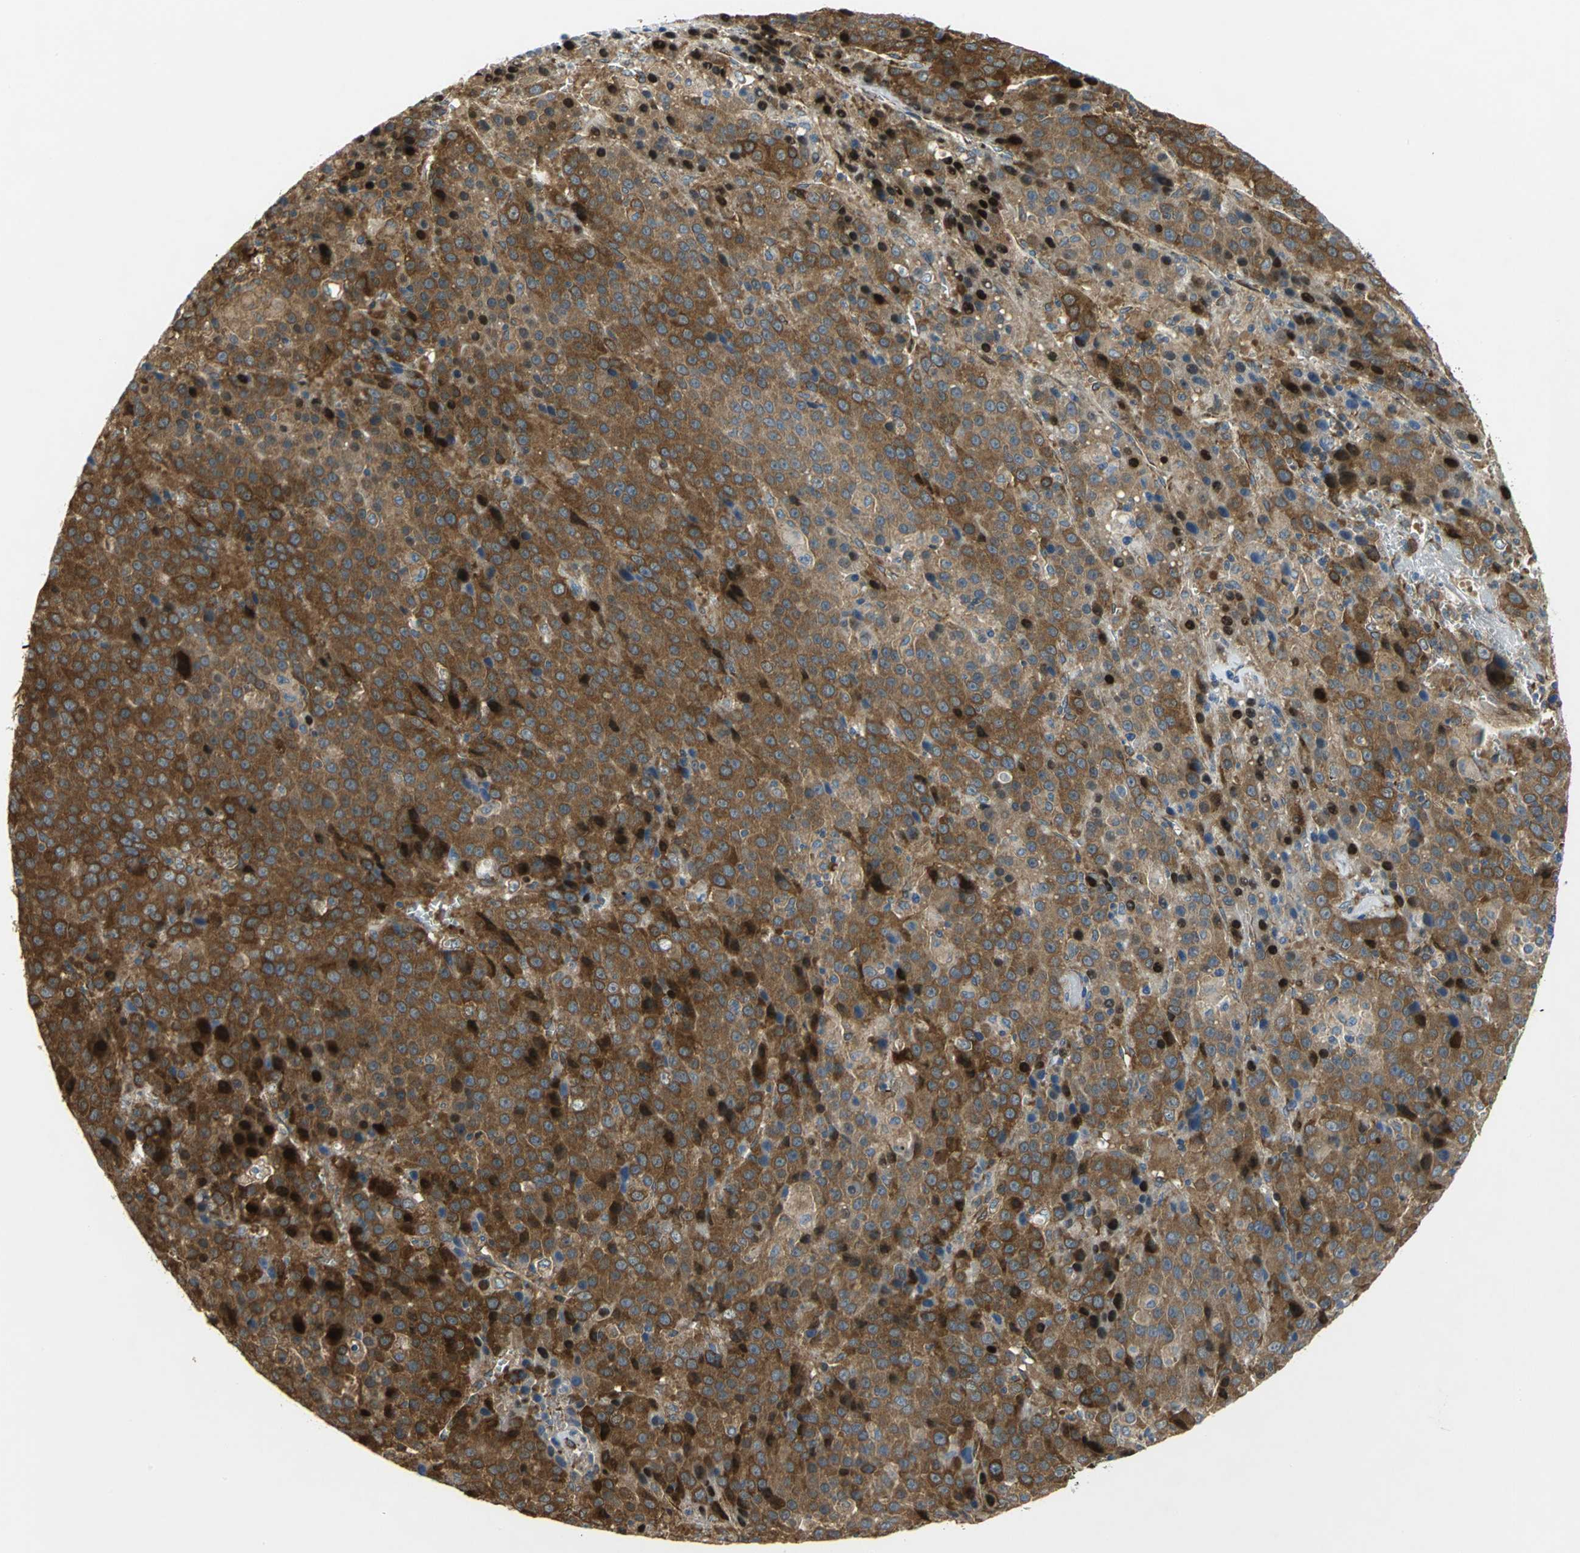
{"staining": {"intensity": "strong", "quantity": ">75%", "location": "cytoplasmic/membranous,nuclear"}, "tissue": "liver cancer", "cell_type": "Tumor cells", "image_type": "cancer", "snomed": [{"axis": "morphology", "description": "Carcinoma, Hepatocellular, NOS"}, {"axis": "topography", "description": "Liver"}], "caption": "The micrograph reveals immunohistochemical staining of liver cancer (hepatocellular carcinoma). There is strong cytoplasmic/membranous and nuclear staining is seen in approximately >75% of tumor cells.", "gene": "YBX1", "patient": {"sex": "female", "age": 53}}